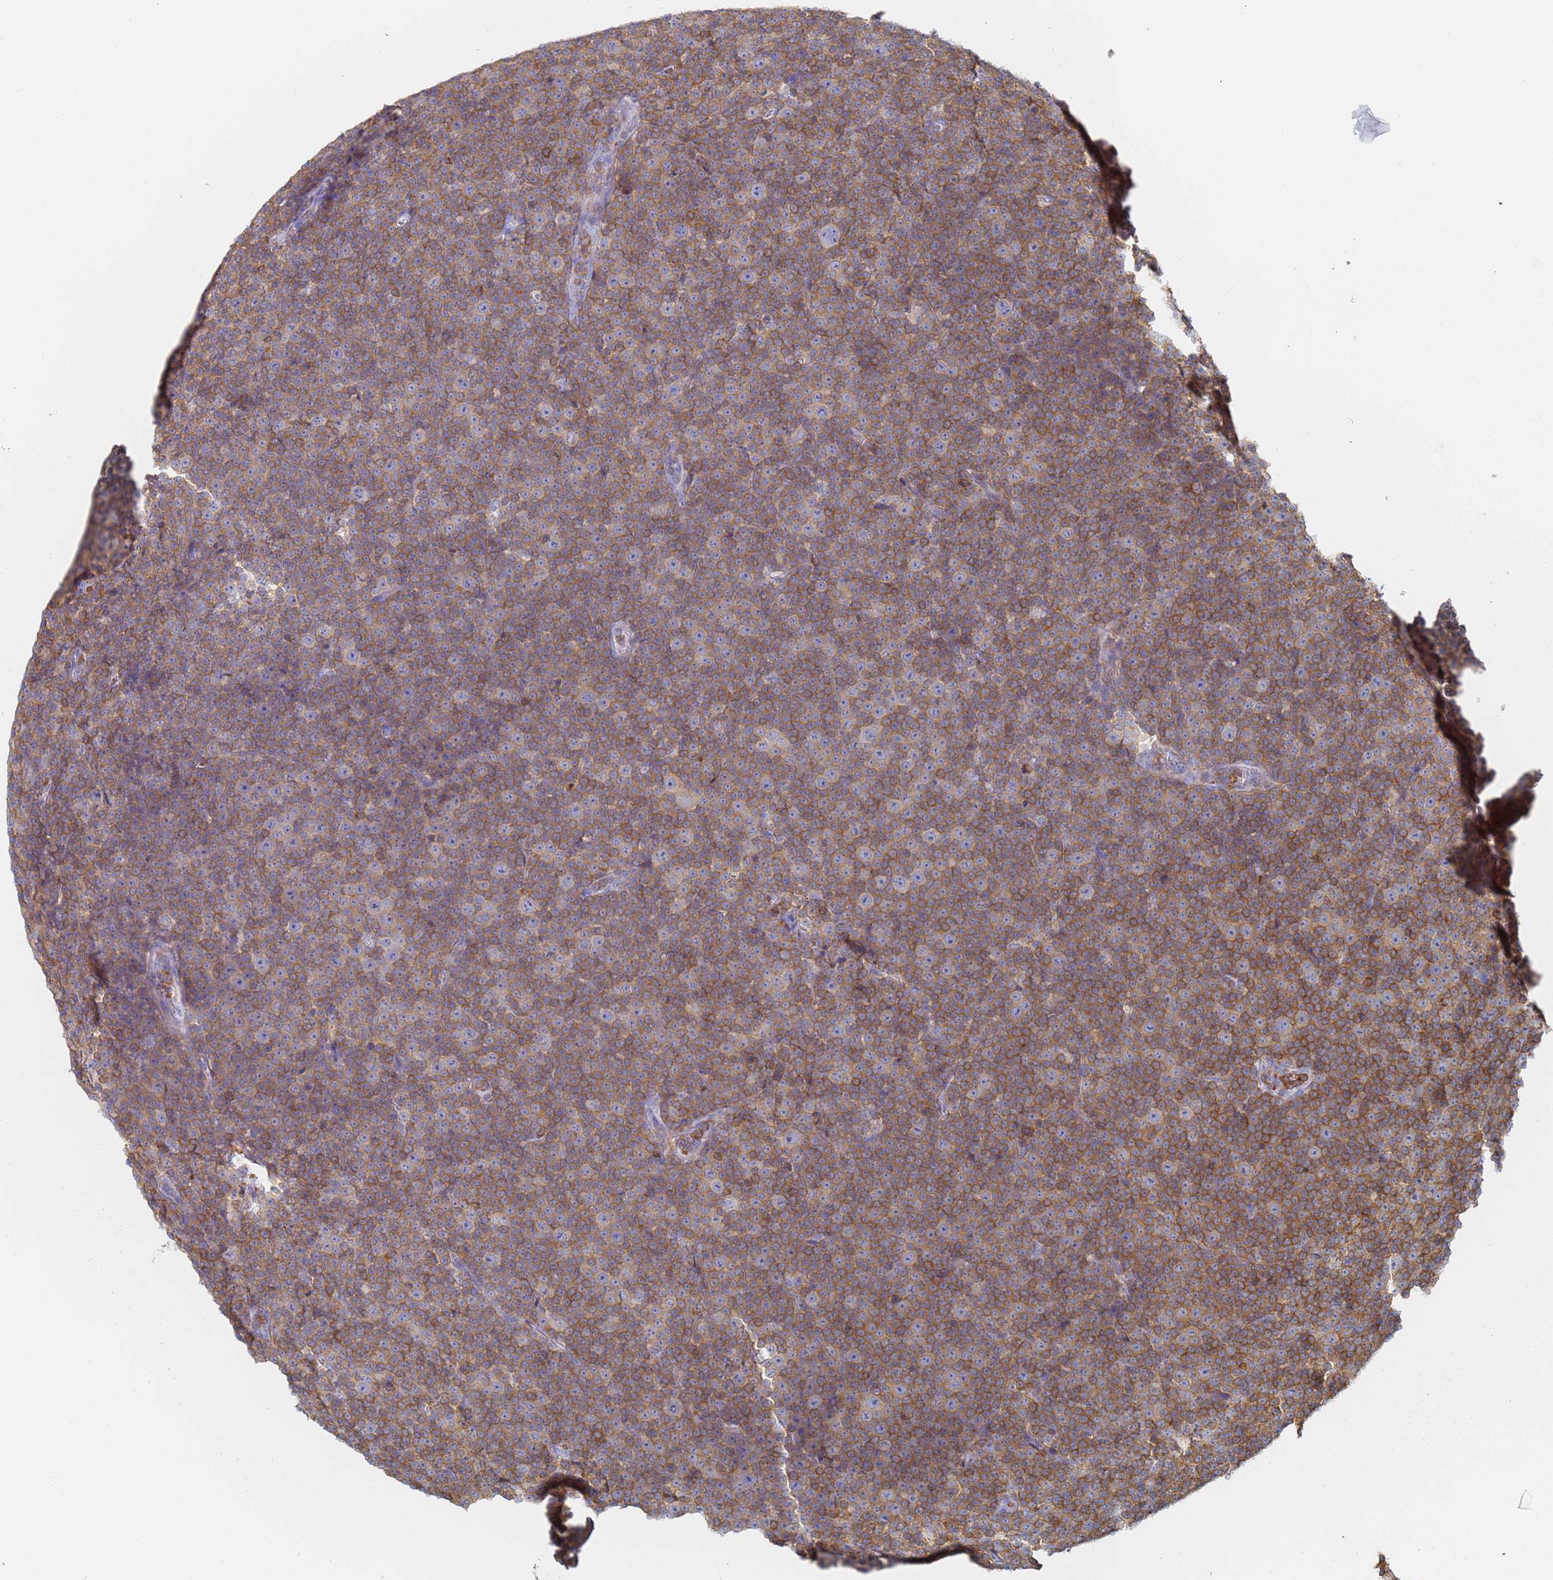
{"staining": {"intensity": "moderate", "quantity": ">75%", "location": "cytoplasmic/membranous"}, "tissue": "lymphoma", "cell_type": "Tumor cells", "image_type": "cancer", "snomed": [{"axis": "morphology", "description": "Malignant lymphoma, non-Hodgkin's type, Low grade"}, {"axis": "topography", "description": "Lymph node"}], "caption": "A photomicrograph showing moderate cytoplasmic/membranous expression in about >75% of tumor cells in lymphoma, as visualized by brown immunohistochemical staining.", "gene": "BIN2", "patient": {"sex": "female", "age": 67}}